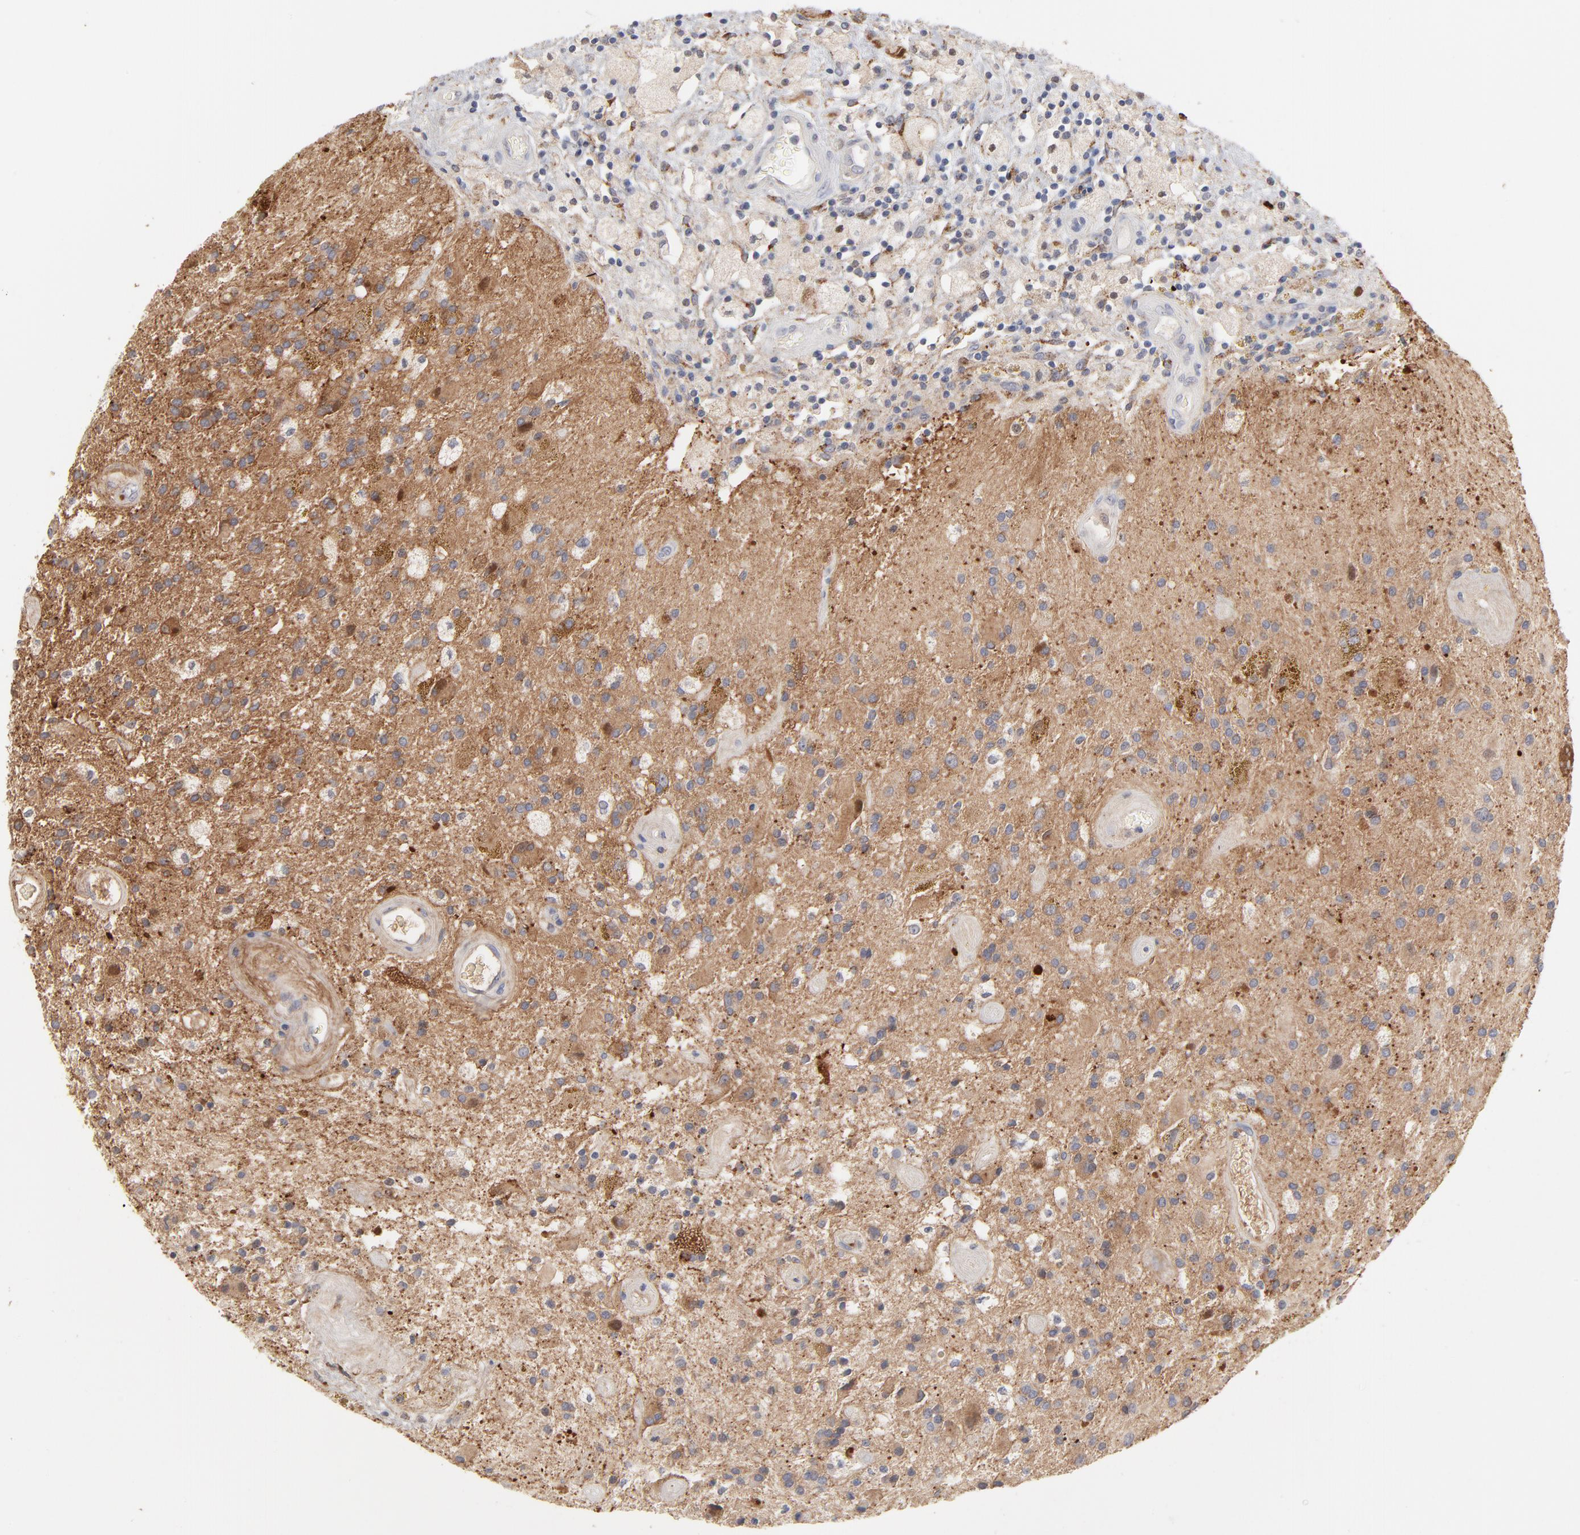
{"staining": {"intensity": "negative", "quantity": "none", "location": "none"}, "tissue": "glioma", "cell_type": "Tumor cells", "image_type": "cancer", "snomed": [{"axis": "morphology", "description": "Glioma, malignant, Low grade"}, {"axis": "topography", "description": "Brain"}], "caption": "The immunohistochemistry (IHC) photomicrograph has no significant staining in tumor cells of malignant low-grade glioma tissue.", "gene": "AURKA", "patient": {"sex": "male", "age": 58}}